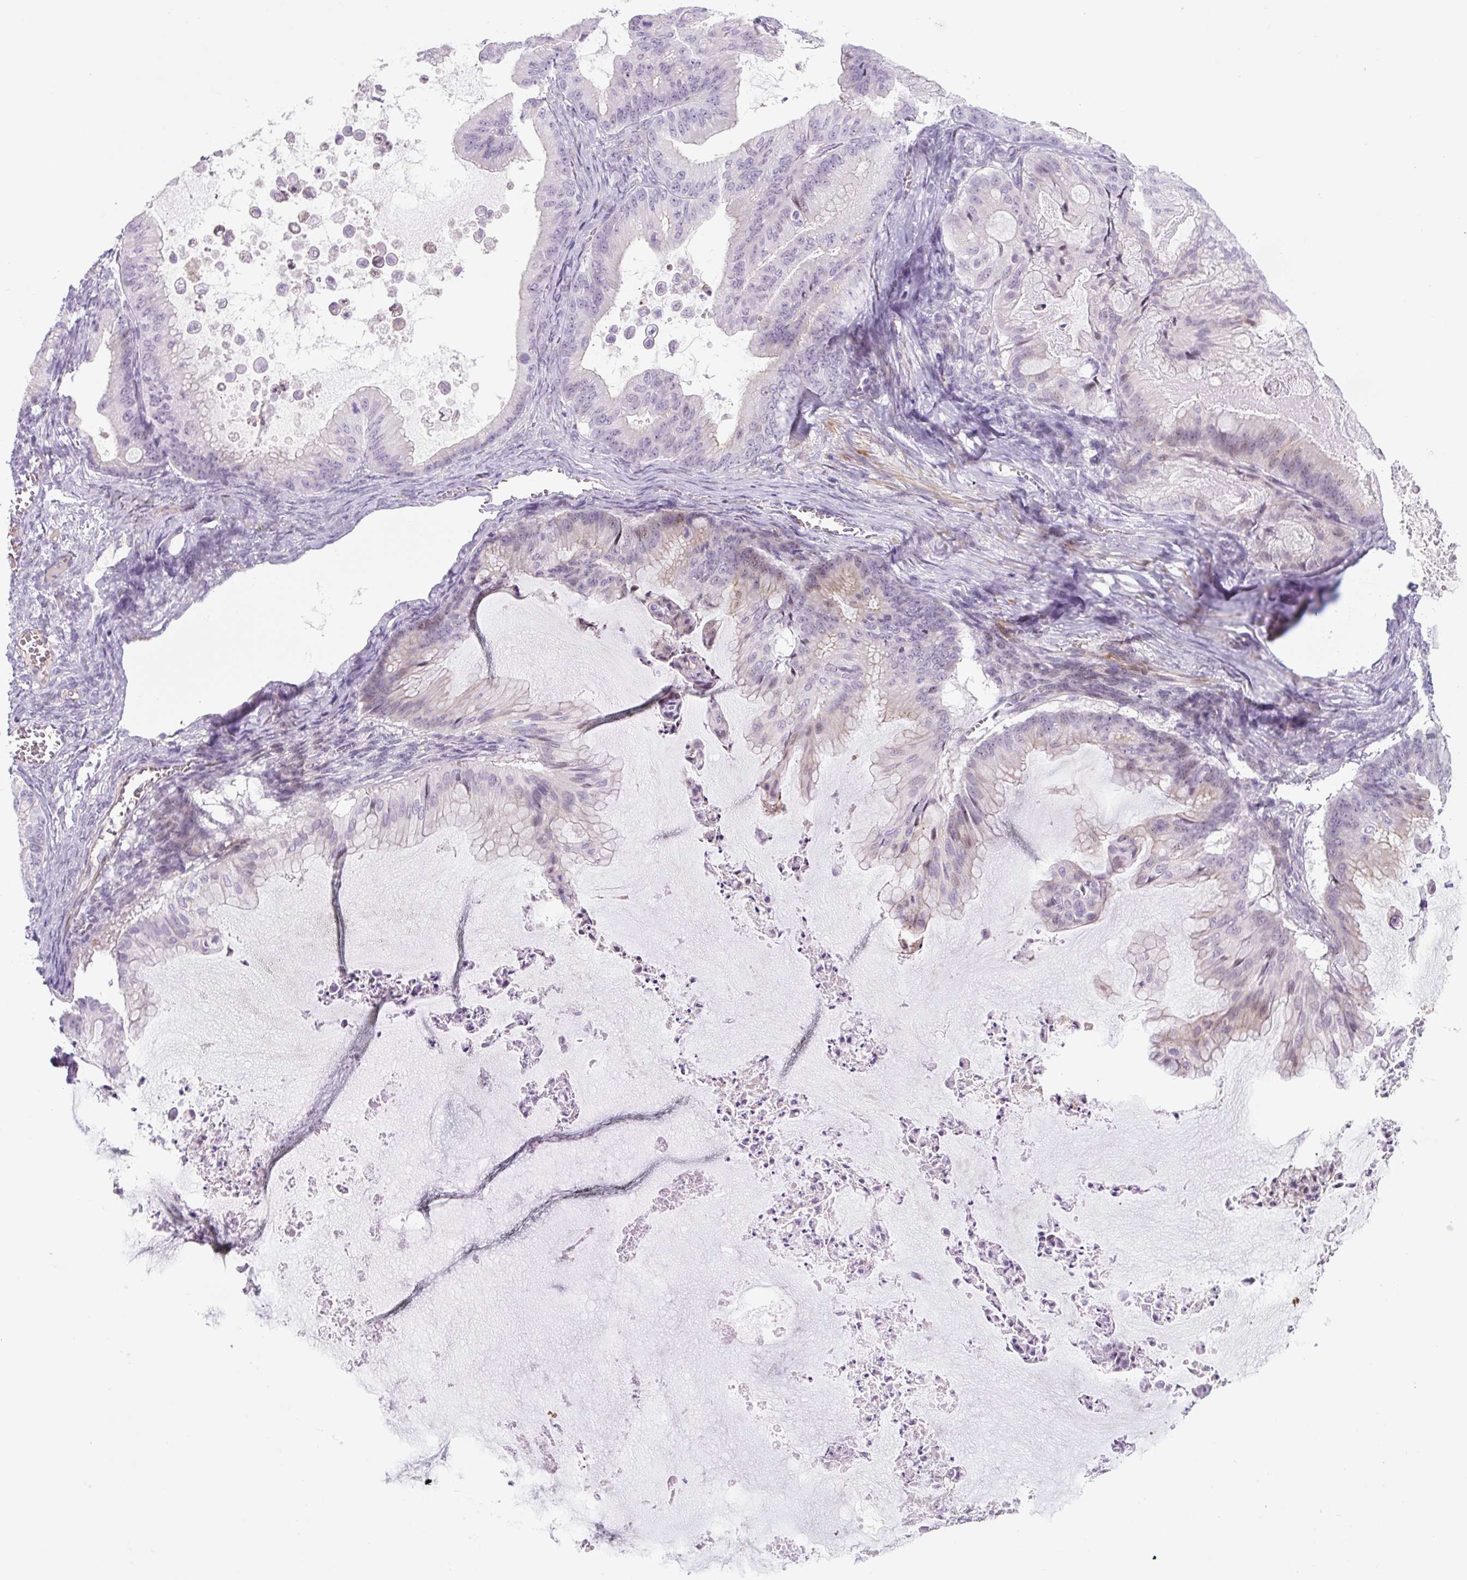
{"staining": {"intensity": "weak", "quantity": "<25%", "location": "nuclear"}, "tissue": "ovarian cancer", "cell_type": "Tumor cells", "image_type": "cancer", "snomed": [{"axis": "morphology", "description": "Cystadenocarcinoma, mucinous, NOS"}, {"axis": "topography", "description": "Ovary"}], "caption": "Tumor cells show no significant staining in ovarian cancer.", "gene": "PRM1", "patient": {"sex": "female", "age": 71}}